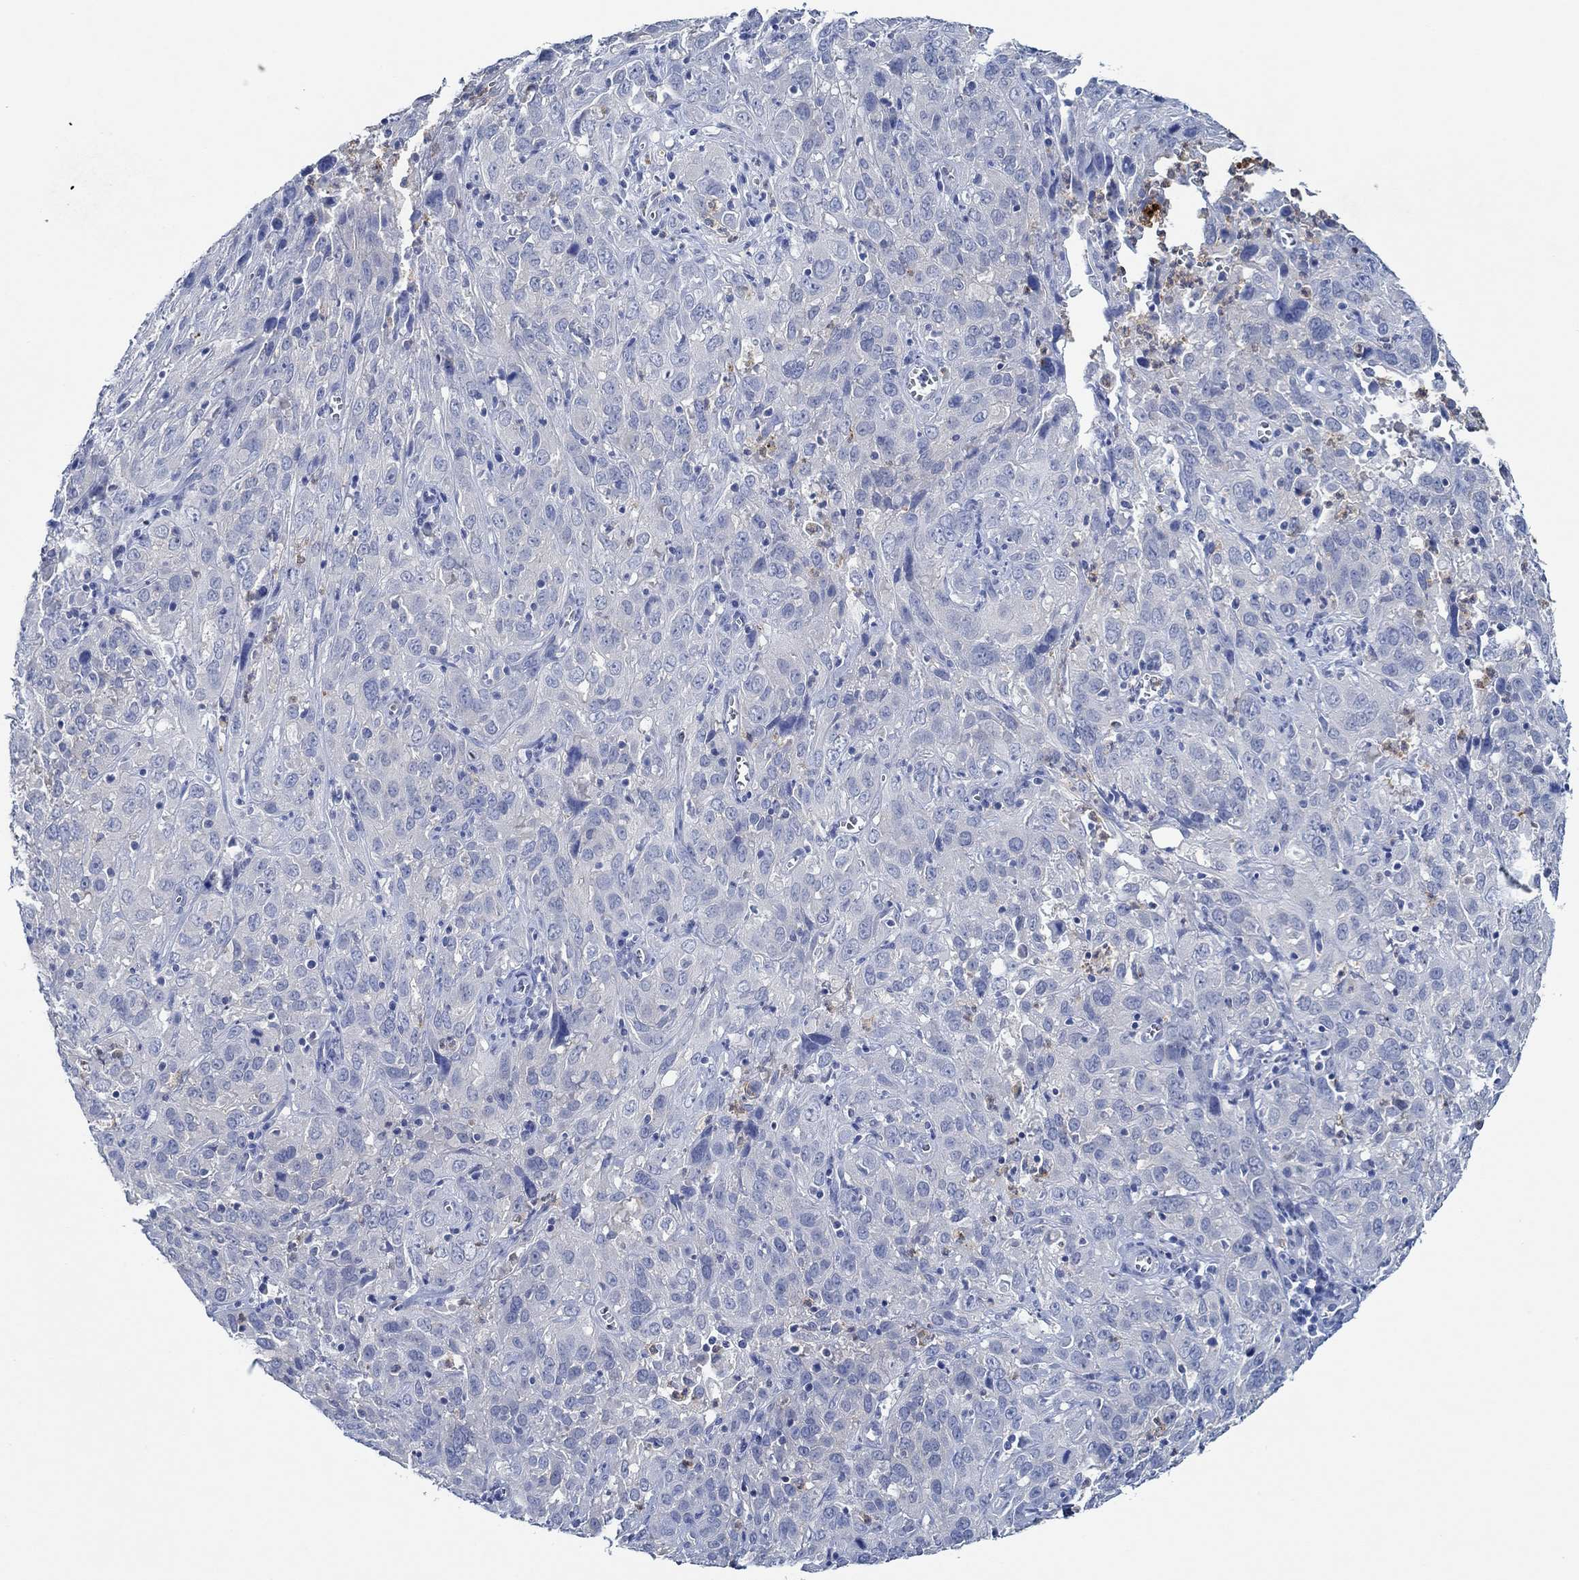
{"staining": {"intensity": "negative", "quantity": "none", "location": "none"}, "tissue": "cervical cancer", "cell_type": "Tumor cells", "image_type": "cancer", "snomed": [{"axis": "morphology", "description": "Squamous cell carcinoma, NOS"}, {"axis": "topography", "description": "Cervix"}], "caption": "This is an IHC histopathology image of cervical squamous cell carcinoma. There is no staining in tumor cells.", "gene": "ZNF671", "patient": {"sex": "female", "age": 32}}